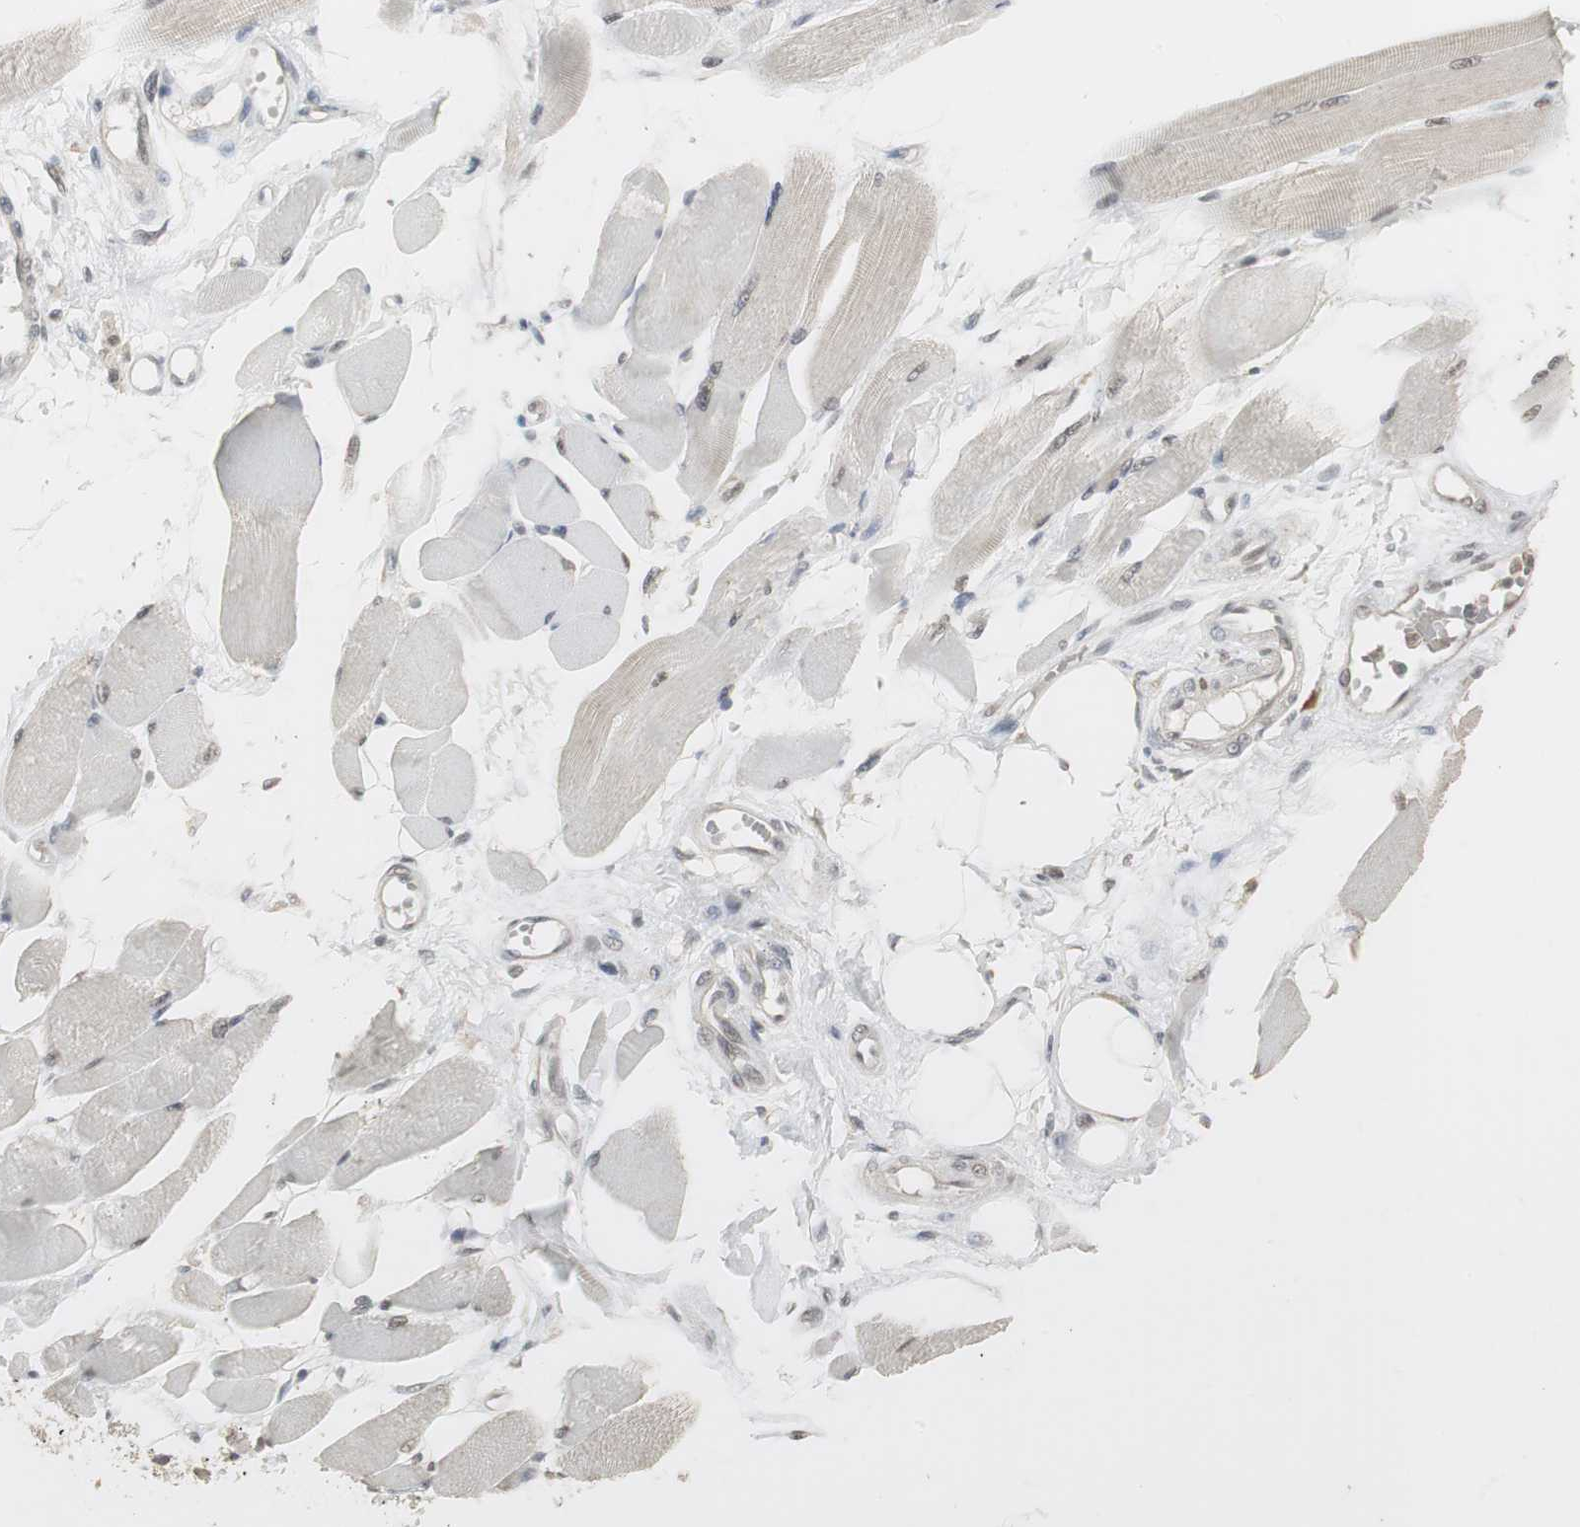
{"staining": {"intensity": "weak", "quantity": "25%-75%", "location": "cytoplasmic/membranous,nuclear"}, "tissue": "skeletal muscle", "cell_type": "Myocytes", "image_type": "normal", "snomed": [{"axis": "morphology", "description": "Normal tissue, NOS"}, {"axis": "topography", "description": "Skeletal muscle"}, {"axis": "topography", "description": "Peripheral nerve tissue"}], "caption": "About 25%-75% of myocytes in normal human skeletal muscle show weak cytoplasmic/membranous,nuclear protein expression as visualized by brown immunohistochemical staining.", "gene": "ELOA", "patient": {"sex": "female", "age": 84}}